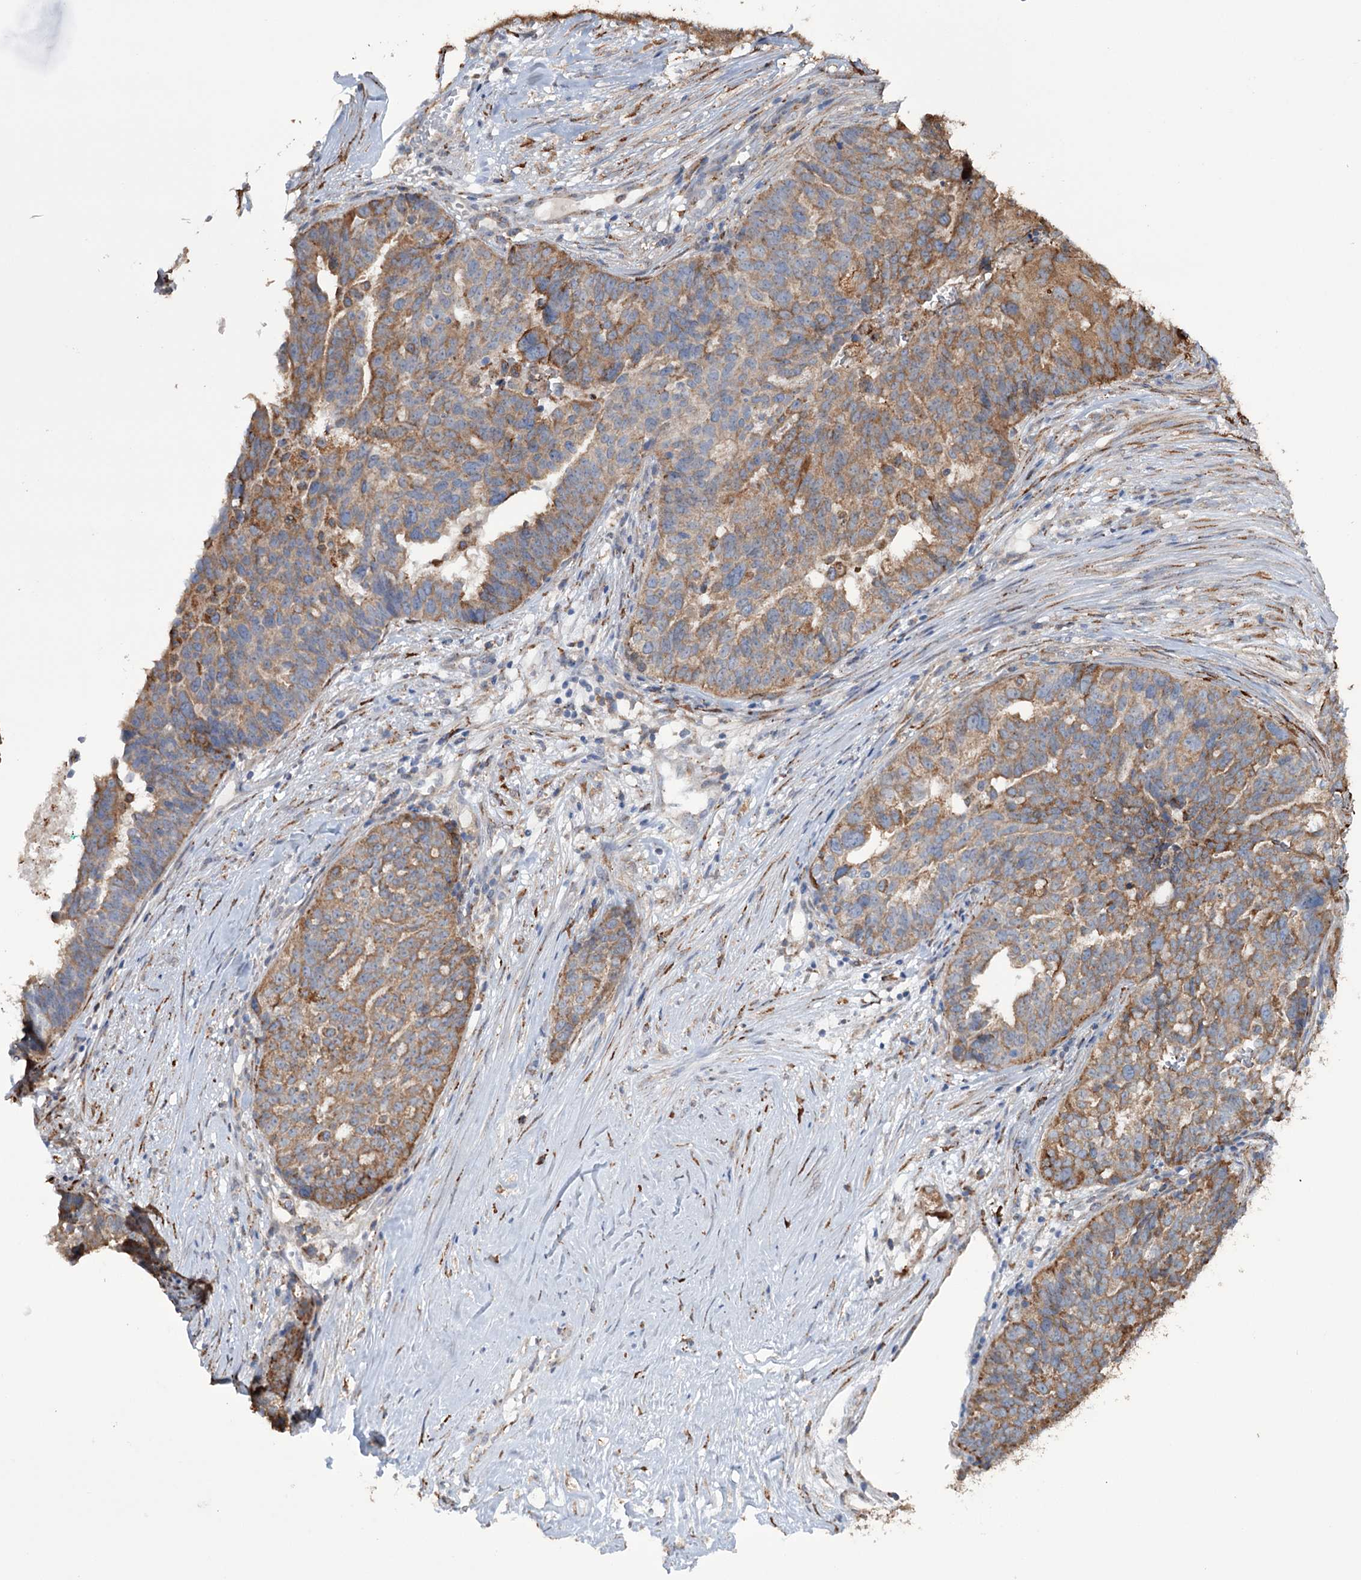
{"staining": {"intensity": "moderate", "quantity": ">75%", "location": "cytoplasmic/membranous"}, "tissue": "ovarian cancer", "cell_type": "Tumor cells", "image_type": "cancer", "snomed": [{"axis": "morphology", "description": "Cystadenocarcinoma, serous, NOS"}, {"axis": "topography", "description": "Ovary"}], "caption": "Immunohistochemistry (IHC) image of neoplastic tissue: ovarian serous cystadenocarcinoma stained using IHC demonstrates medium levels of moderate protein expression localized specifically in the cytoplasmic/membranous of tumor cells, appearing as a cytoplasmic/membranous brown color.", "gene": "TRIM71", "patient": {"sex": "female", "age": 59}}